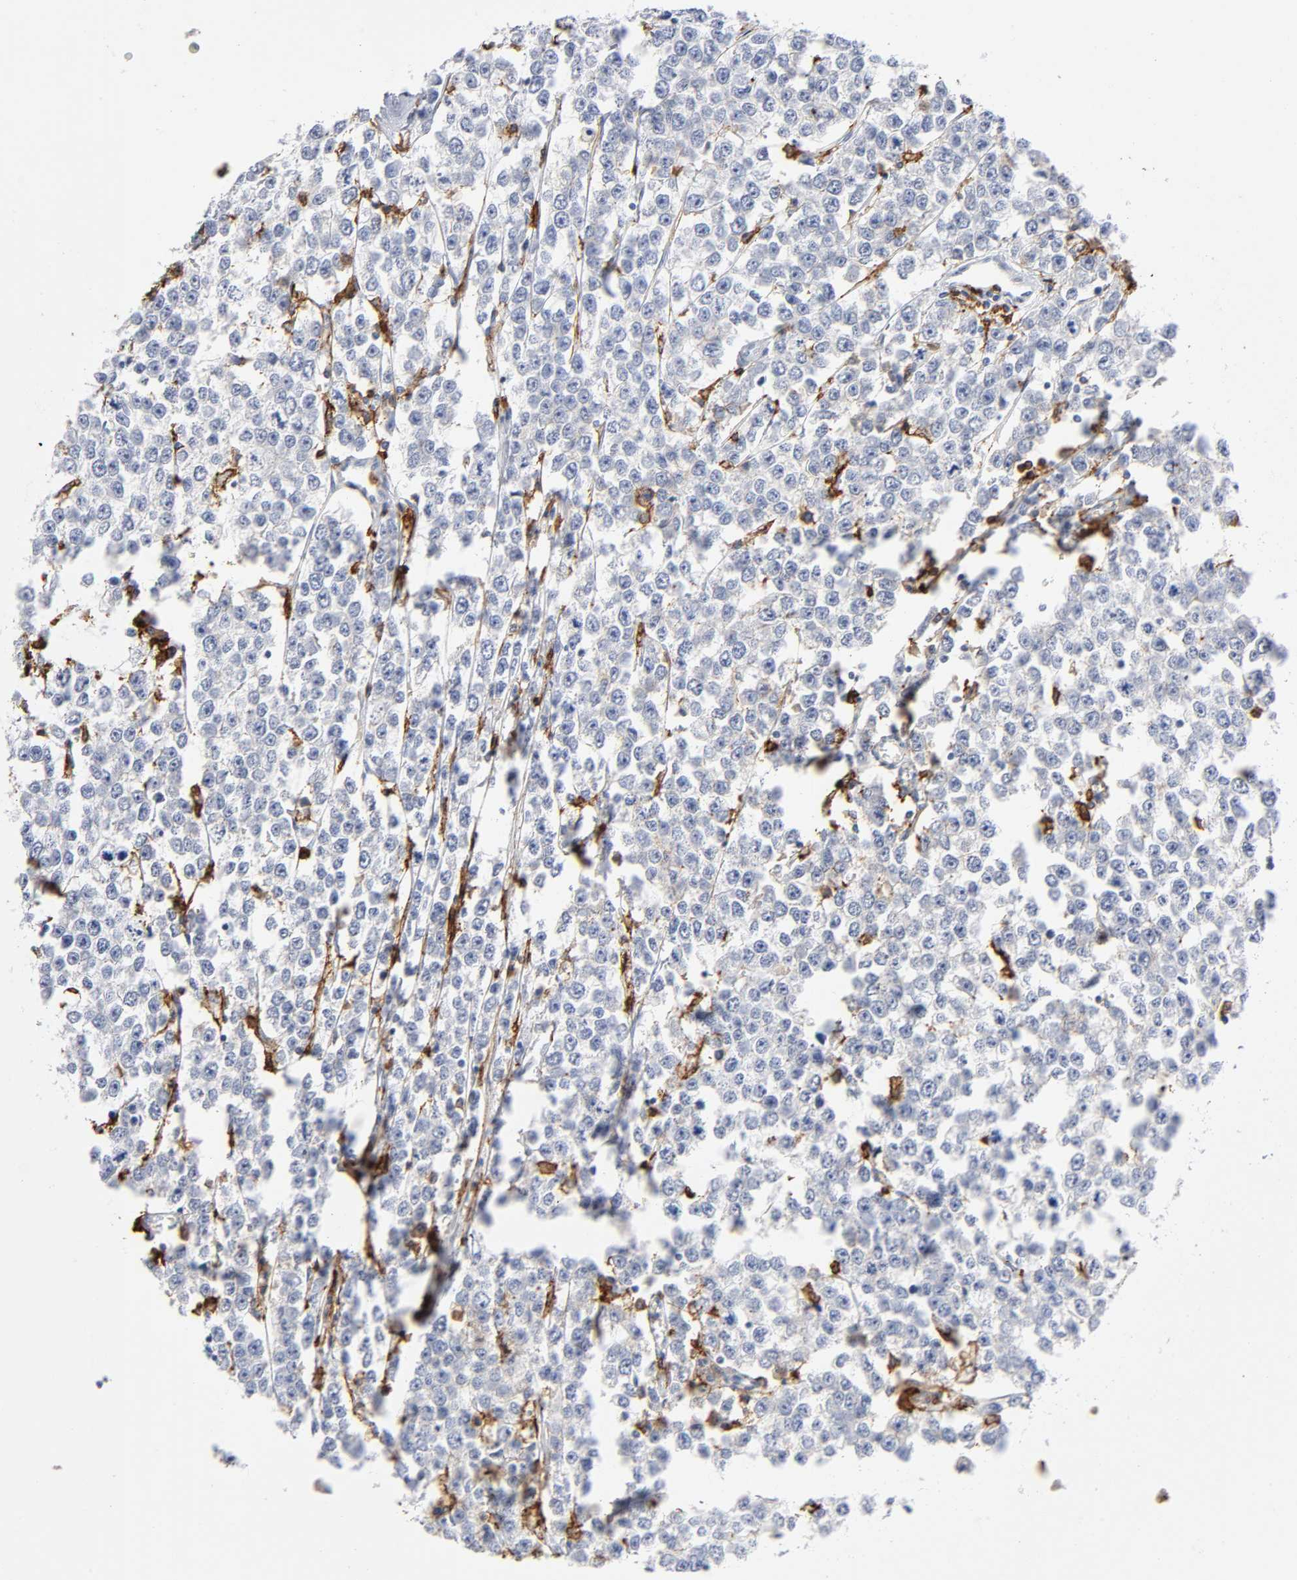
{"staining": {"intensity": "negative", "quantity": "none", "location": "none"}, "tissue": "testis cancer", "cell_type": "Tumor cells", "image_type": "cancer", "snomed": [{"axis": "morphology", "description": "Seminoma, NOS"}, {"axis": "morphology", "description": "Carcinoma, Embryonal, NOS"}, {"axis": "topography", "description": "Testis"}], "caption": "Immunohistochemistry of seminoma (testis) displays no expression in tumor cells.", "gene": "LYN", "patient": {"sex": "male", "age": 52}}